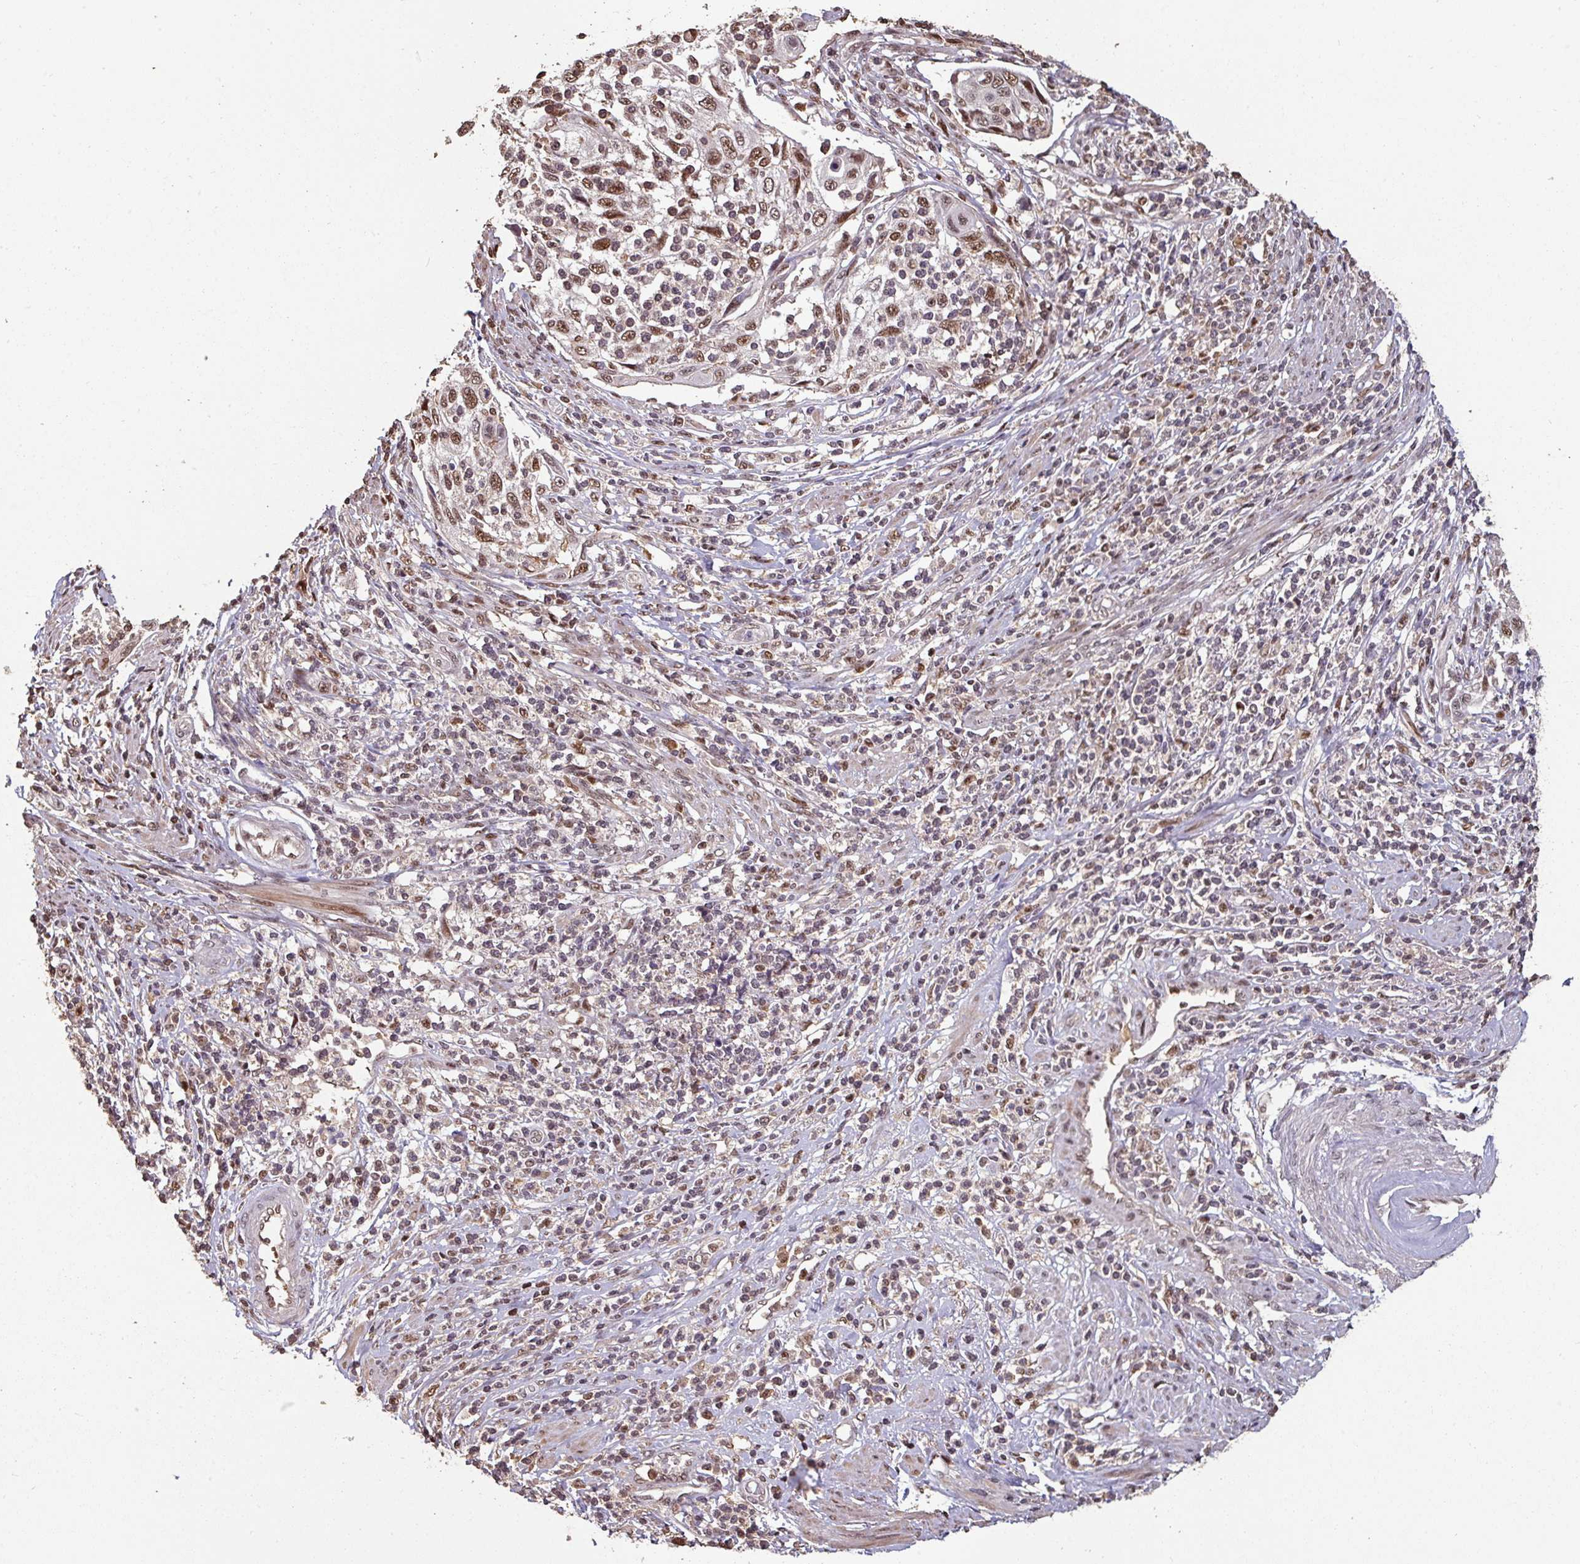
{"staining": {"intensity": "moderate", "quantity": ">75%", "location": "nuclear"}, "tissue": "cervical cancer", "cell_type": "Tumor cells", "image_type": "cancer", "snomed": [{"axis": "morphology", "description": "Squamous cell carcinoma, NOS"}, {"axis": "topography", "description": "Cervix"}], "caption": "Protein expression analysis of cervical cancer (squamous cell carcinoma) exhibits moderate nuclear expression in about >75% of tumor cells.", "gene": "POLD1", "patient": {"sex": "female", "age": 70}}